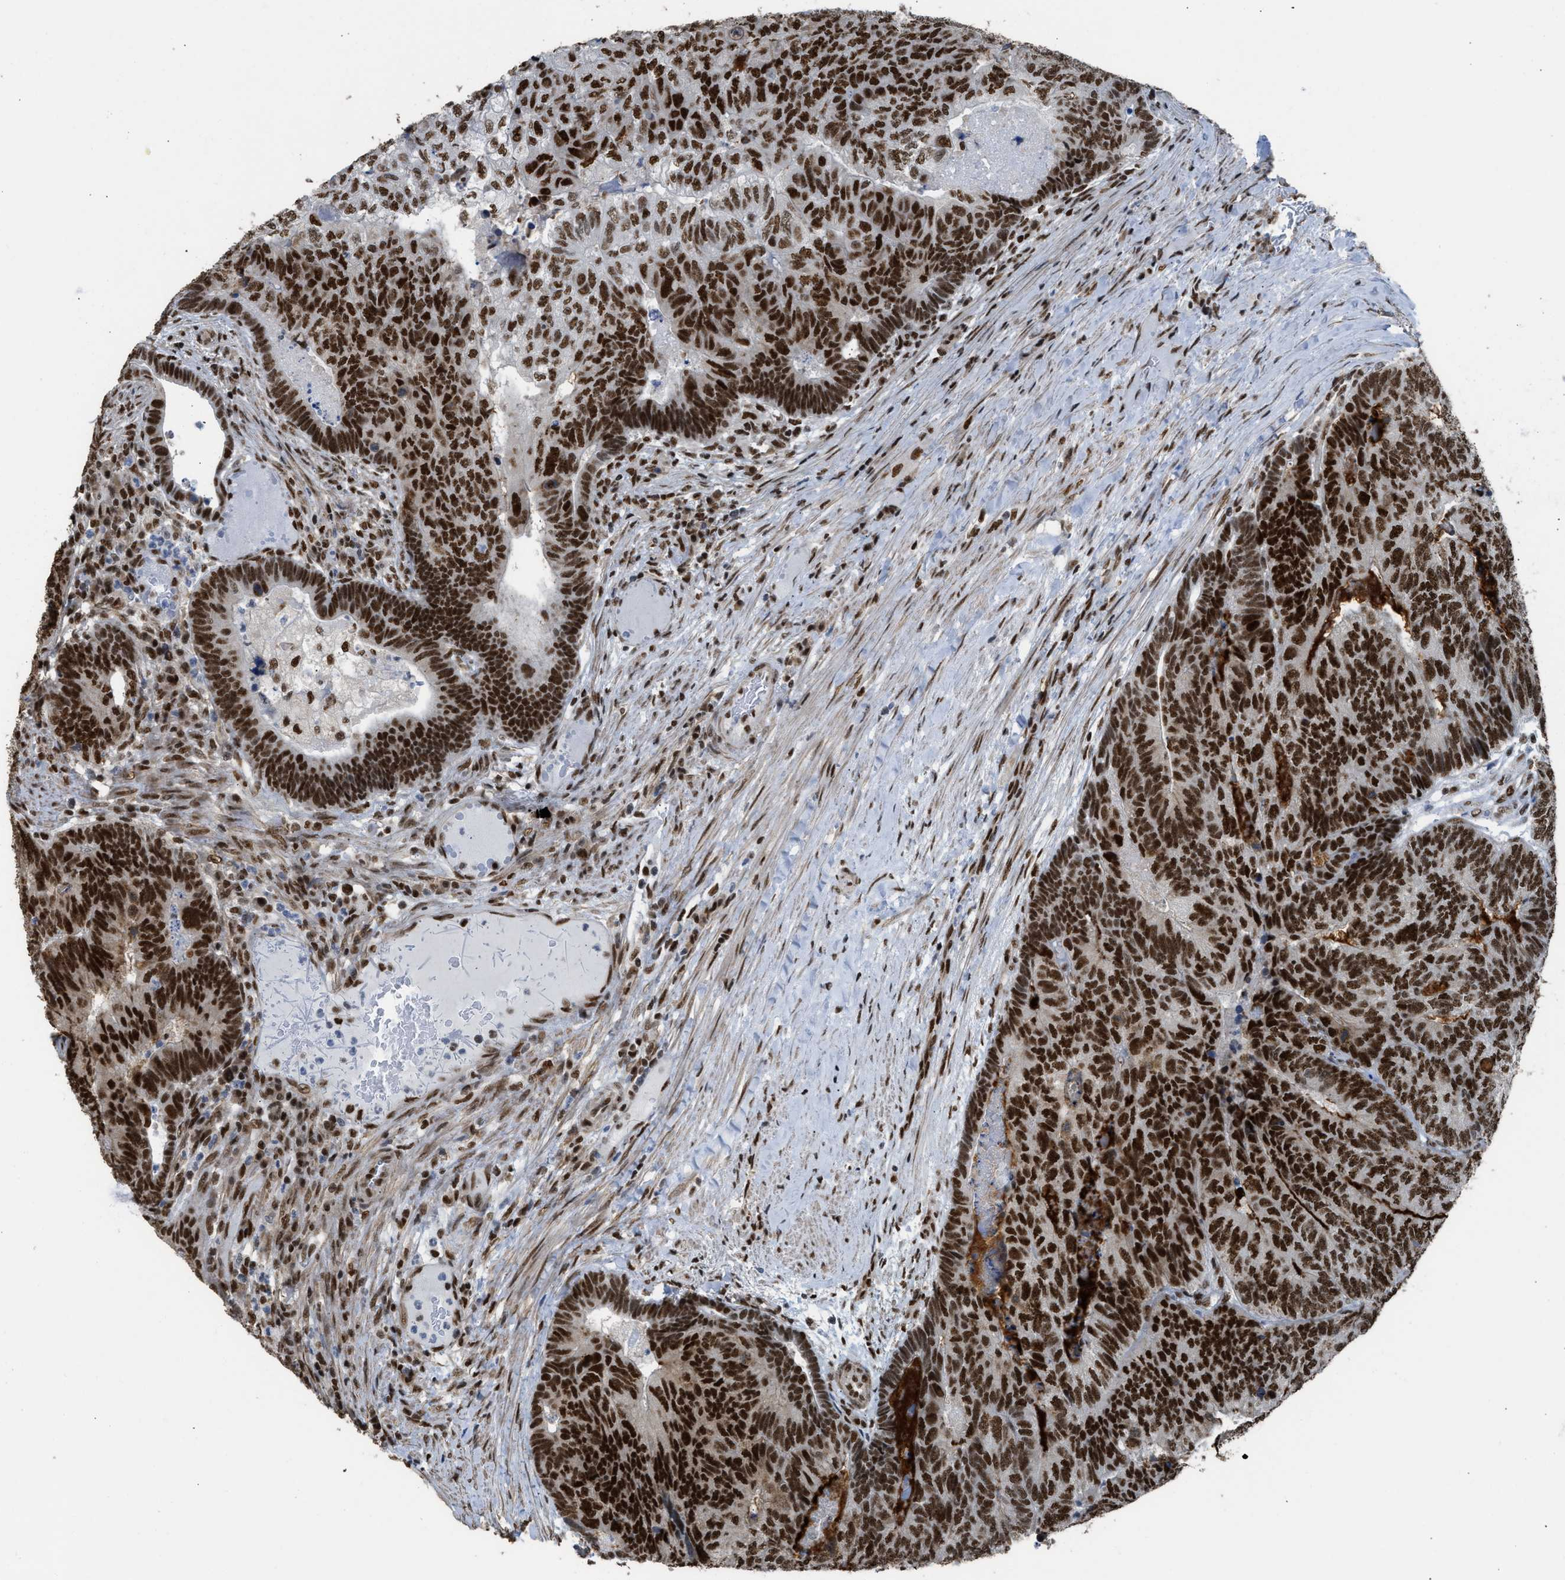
{"staining": {"intensity": "strong", "quantity": ">75%", "location": "nuclear"}, "tissue": "colorectal cancer", "cell_type": "Tumor cells", "image_type": "cancer", "snomed": [{"axis": "morphology", "description": "Adenocarcinoma, NOS"}, {"axis": "topography", "description": "Colon"}], "caption": "Strong nuclear expression for a protein is identified in approximately >75% of tumor cells of colorectal adenocarcinoma using immunohistochemistry (IHC).", "gene": "SCAF4", "patient": {"sex": "female", "age": 67}}